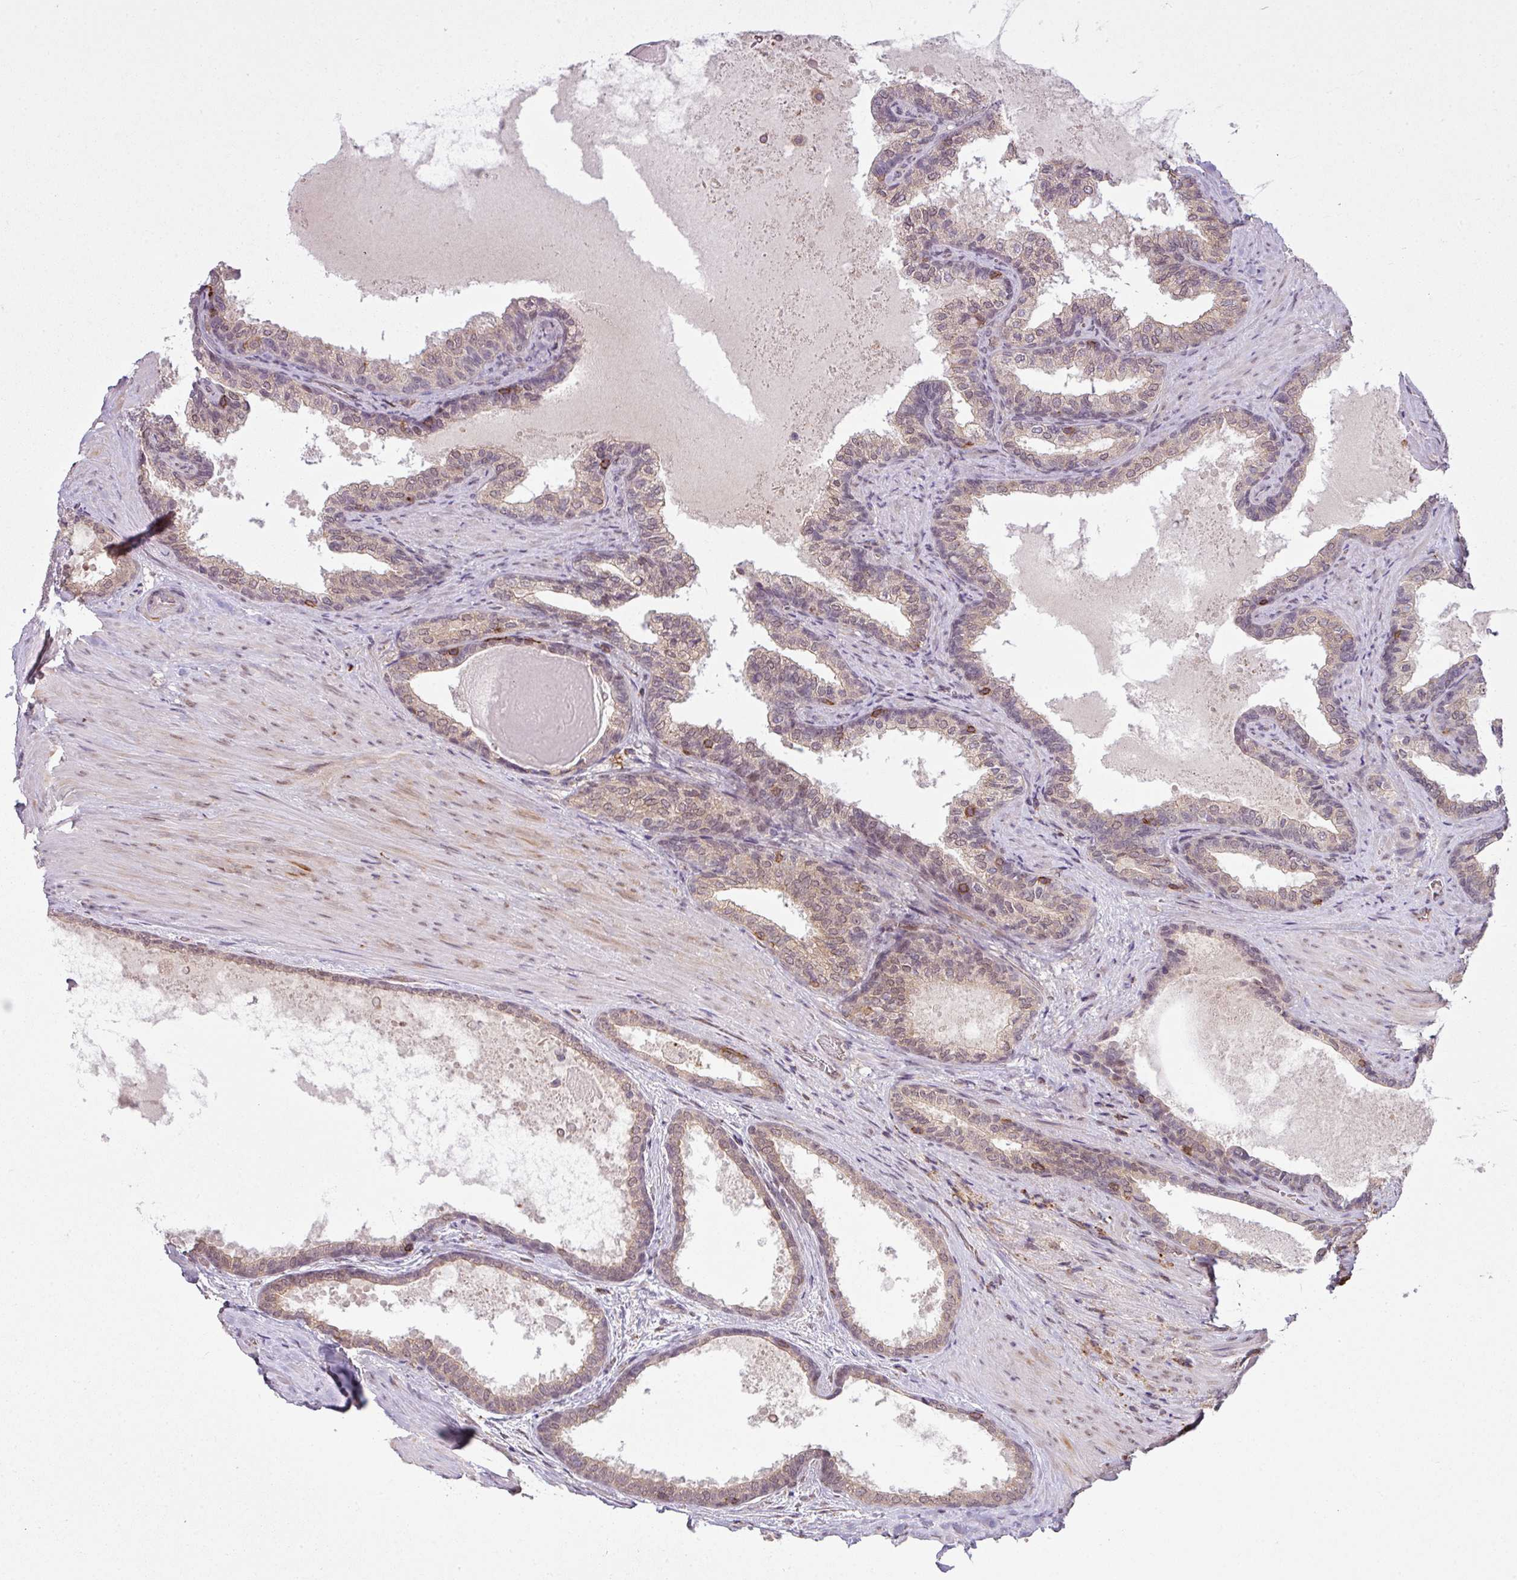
{"staining": {"intensity": "negative", "quantity": "none", "location": "none"}, "tissue": "prostate cancer", "cell_type": "Tumor cells", "image_type": "cancer", "snomed": [{"axis": "morphology", "description": "Adenocarcinoma, High grade"}, {"axis": "topography", "description": "Prostate"}], "caption": "Prostate cancer stained for a protein using immunohistochemistry exhibits no positivity tumor cells.", "gene": "ZC2HC1C", "patient": {"sex": "male", "age": 65}}